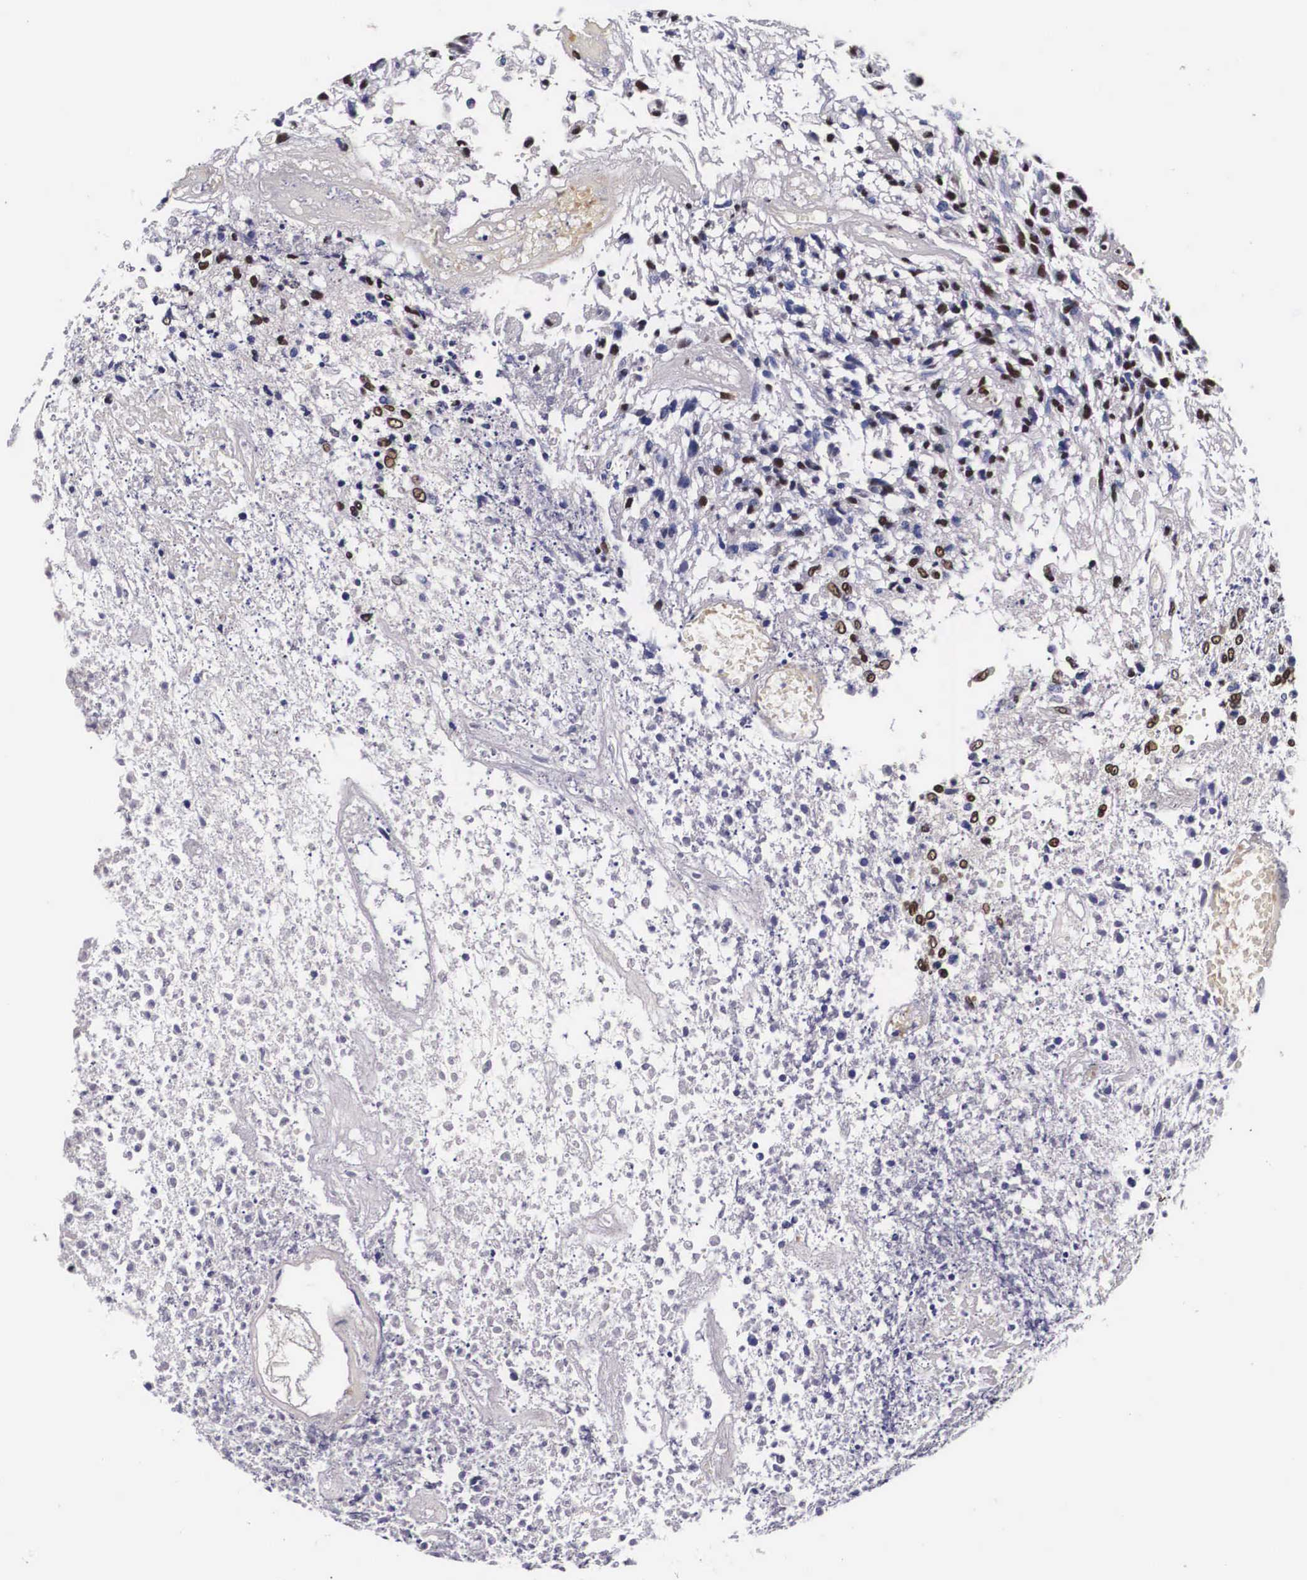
{"staining": {"intensity": "moderate", "quantity": "<25%", "location": "nuclear"}, "tissue": "glioma", "cell_type": "Tumor cells", "image_type": "cancer", "snomed": [{"axis": "morphology", "description": "Glioma, malignant, High grade"}, {"axis": "topography", "description": "Brain"}], "caption": "Glioma stained with DAB immunohistochemistry (IHC) displays low levels of moderate nuclear positivity in approximately <25% of tumor cells. (Stains: DAB (3,3'-diaminobenzidine) in brown, nuclei in blue, Microscopy: brightfield microscopy at high magnification).", "gene": "PABPN1", "patient": {"sex": "male", "age": 77}}